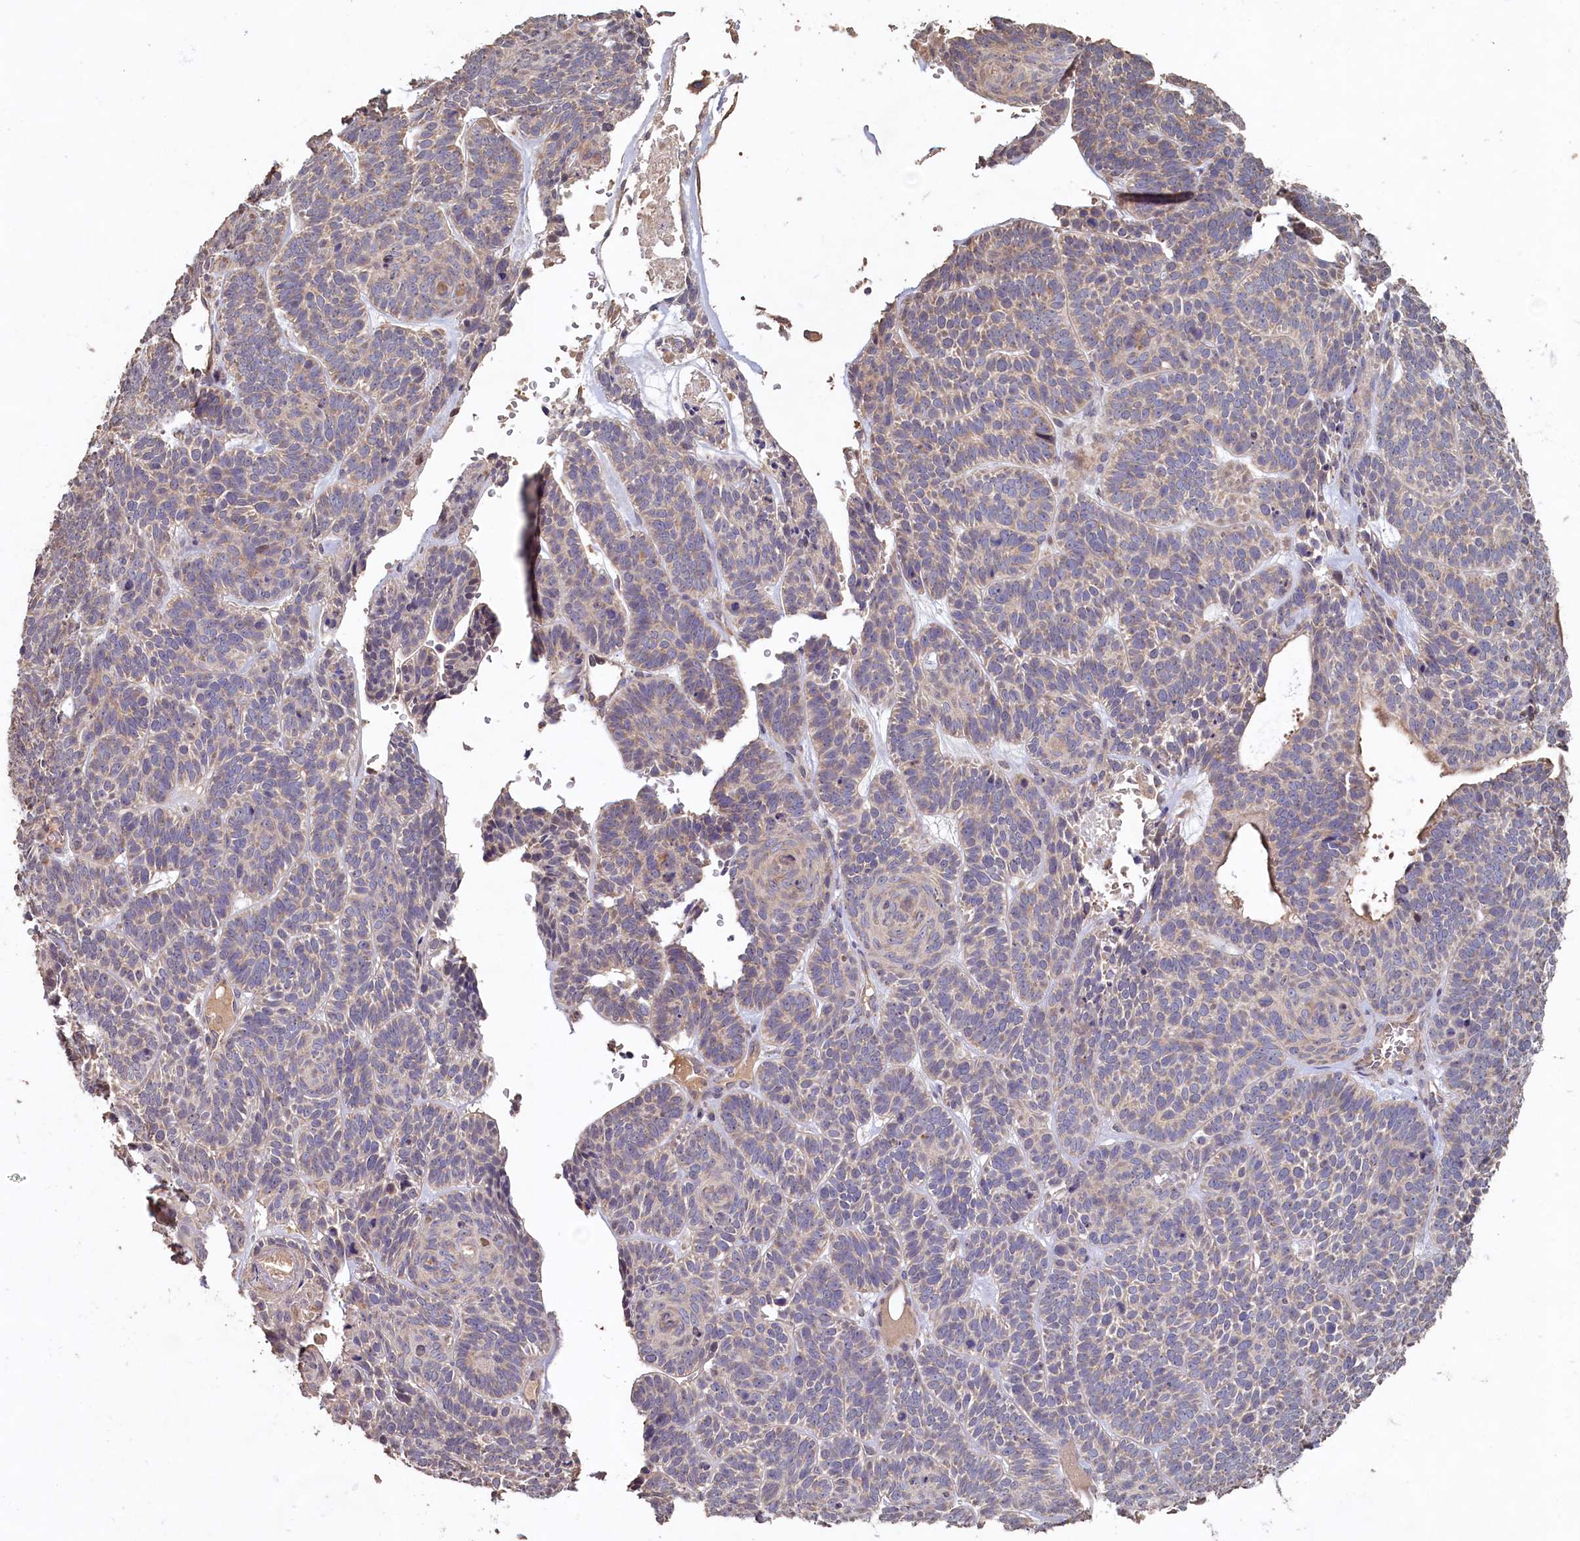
{"staining": {"intensity": "weak", "quantity": "<25%", "location": "cytoplasmic/membranous"}, "tissue": "skin cancer", "cell_type": "Tumor cells", "image_type": "cancer", "snomed": [{"axis": "morphology", "description": "Basal cell carcinoma"}, {"axis": "topography", "description": "Skin"}], "caption": "IHC micrograph of basal cell carcinoma (skin) stained for a protein (brown), which shows no staining in tumor cells.", "gene": "FUNDC1", "patient": {"sex": "male", "age": 85}}